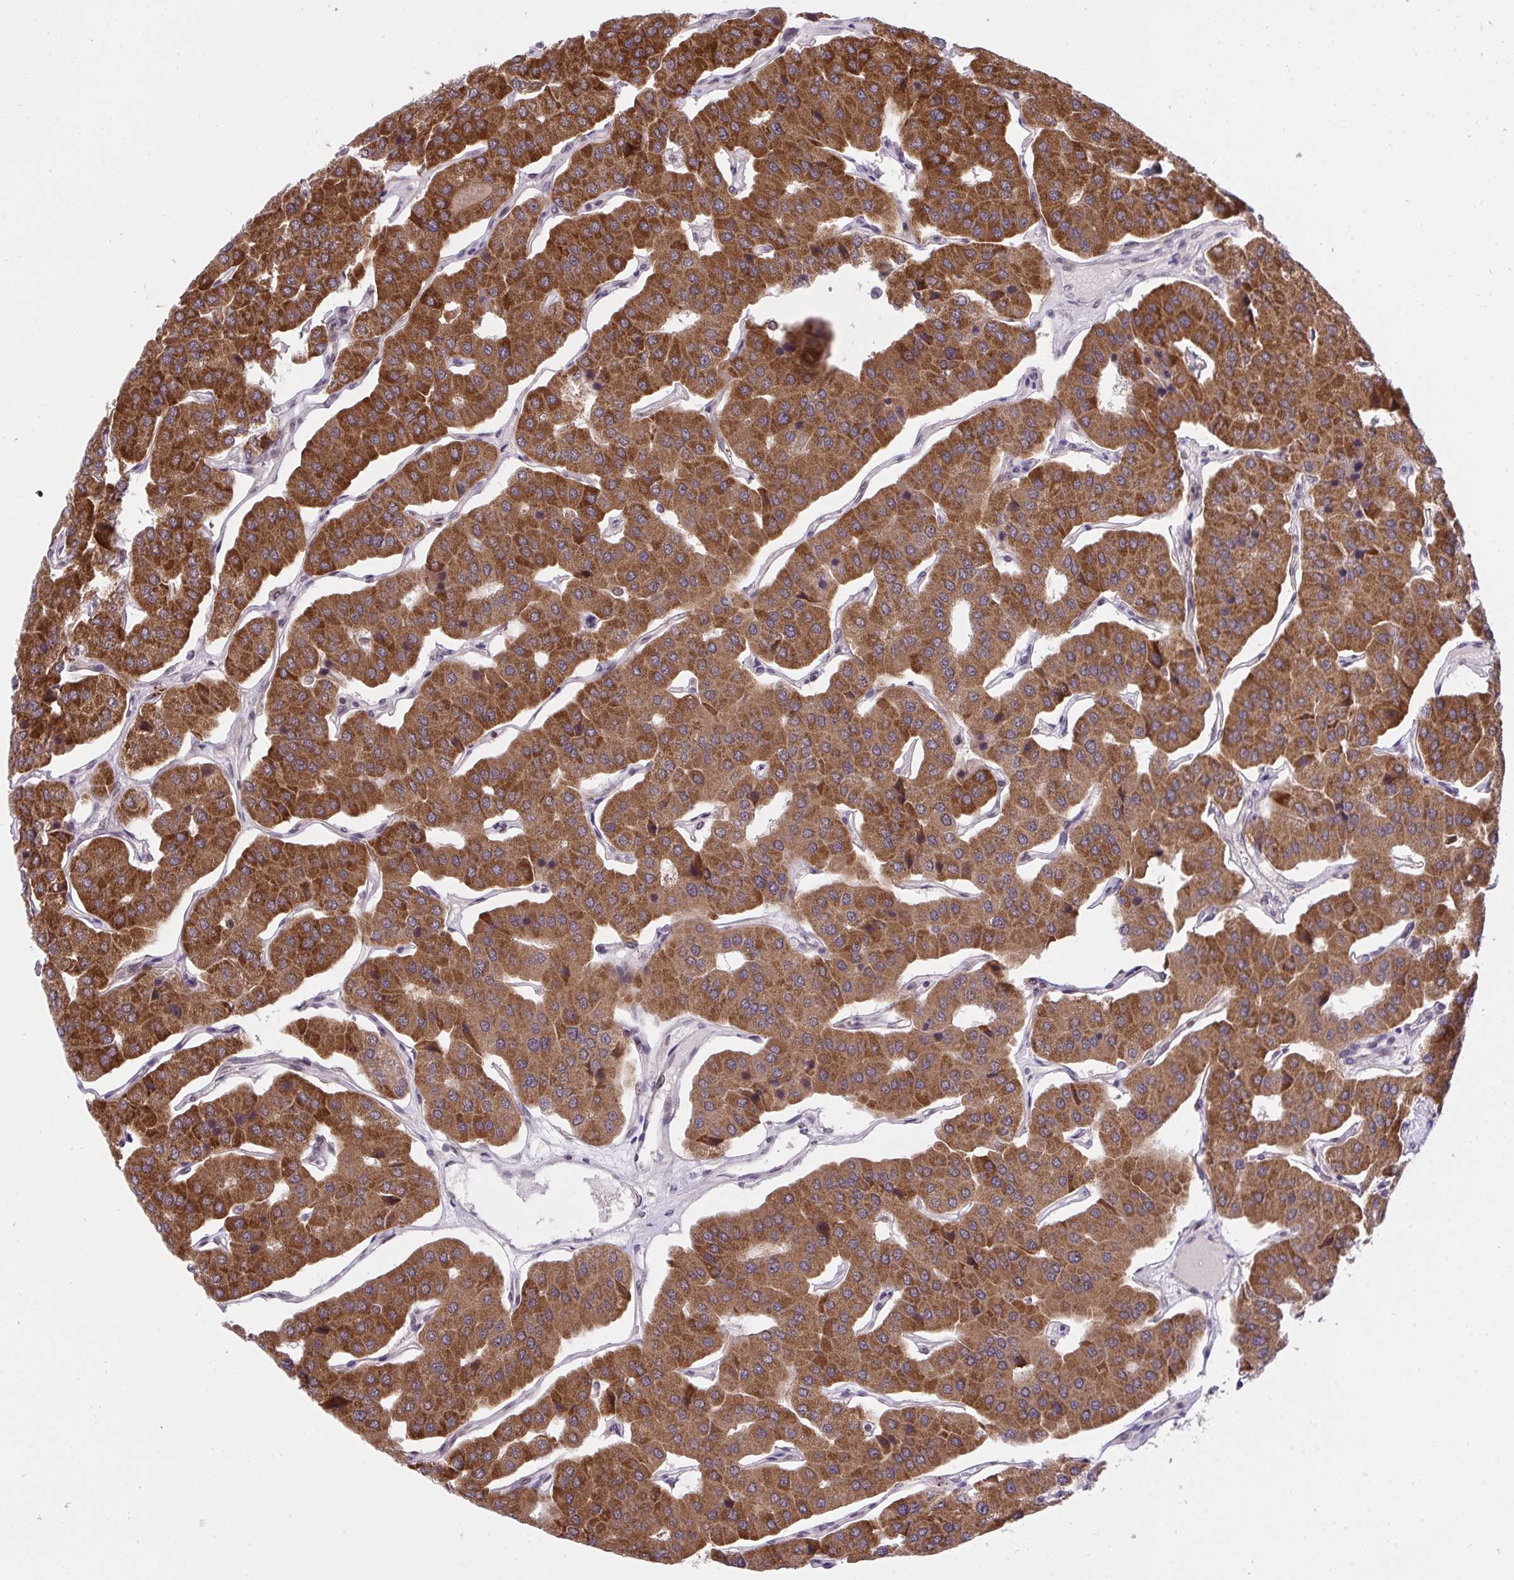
{"staining": {"intensity": "strong", "quantity": ">75%", "location": "cytoplasmic/membranous"}, "tissue": "parathyroid gland", "cell_type": "Glandular cells", "image_type": "normal", "snomed": [{"axis": "morphology", "description": "Normal tissue, NOS"}, {"axis": "morphology", "description": "Adenoma, NOS"}, {"axis": "topography", "description": "Parathyroid gland"}], "caption": "Normal parathyroid gland shows strong cytoplasmic/membranous staining in about >75% of glandular cells, visualized by immunohistochemistry.", "gene": "ERI1", "patient": {"sex": "female", "age": 86}}